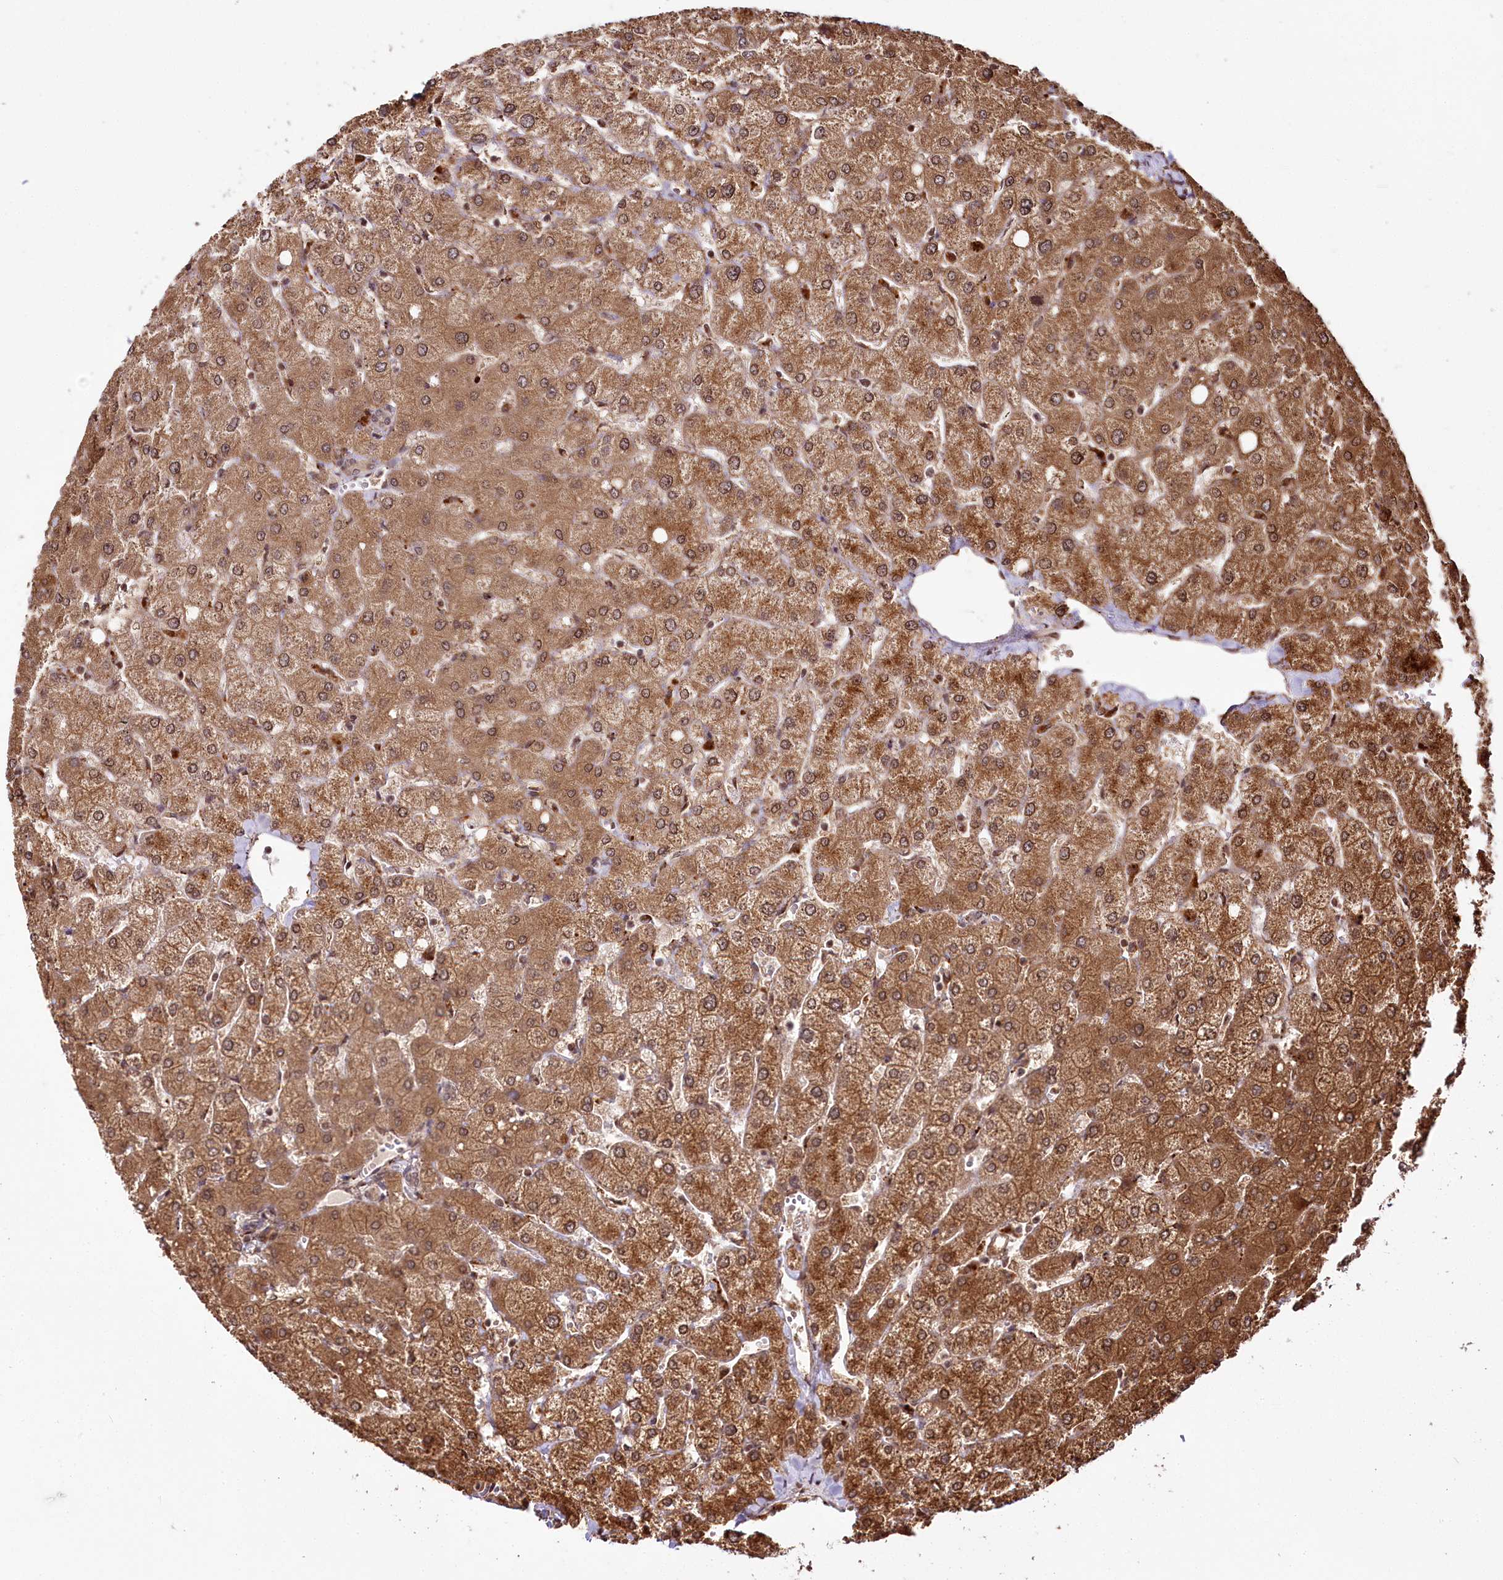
{"staining": {"intensity": "weak", "quantity": "<25%", "location": "cytoplasmic/membranous,nuclear"}, "tissue": "liver", "cell_type": "Cholangiocytes", "image_type": "normal", "snomed": [{"axis": "morphology", "description": "Normal tissue, NOS"}, {"axis": "topography", "description": "Liver"}], "caption": "The micrograph displays no staining of cholangiocytes in benign liver. (Stains: DAB (3,3'-diaminobenzidine) IHC with hematoxylin counter stain, Microscopy: brightfield microscopy at high magnification).", "gene": "HOXC8", "patient": {"sex": "female", "age": 54}}